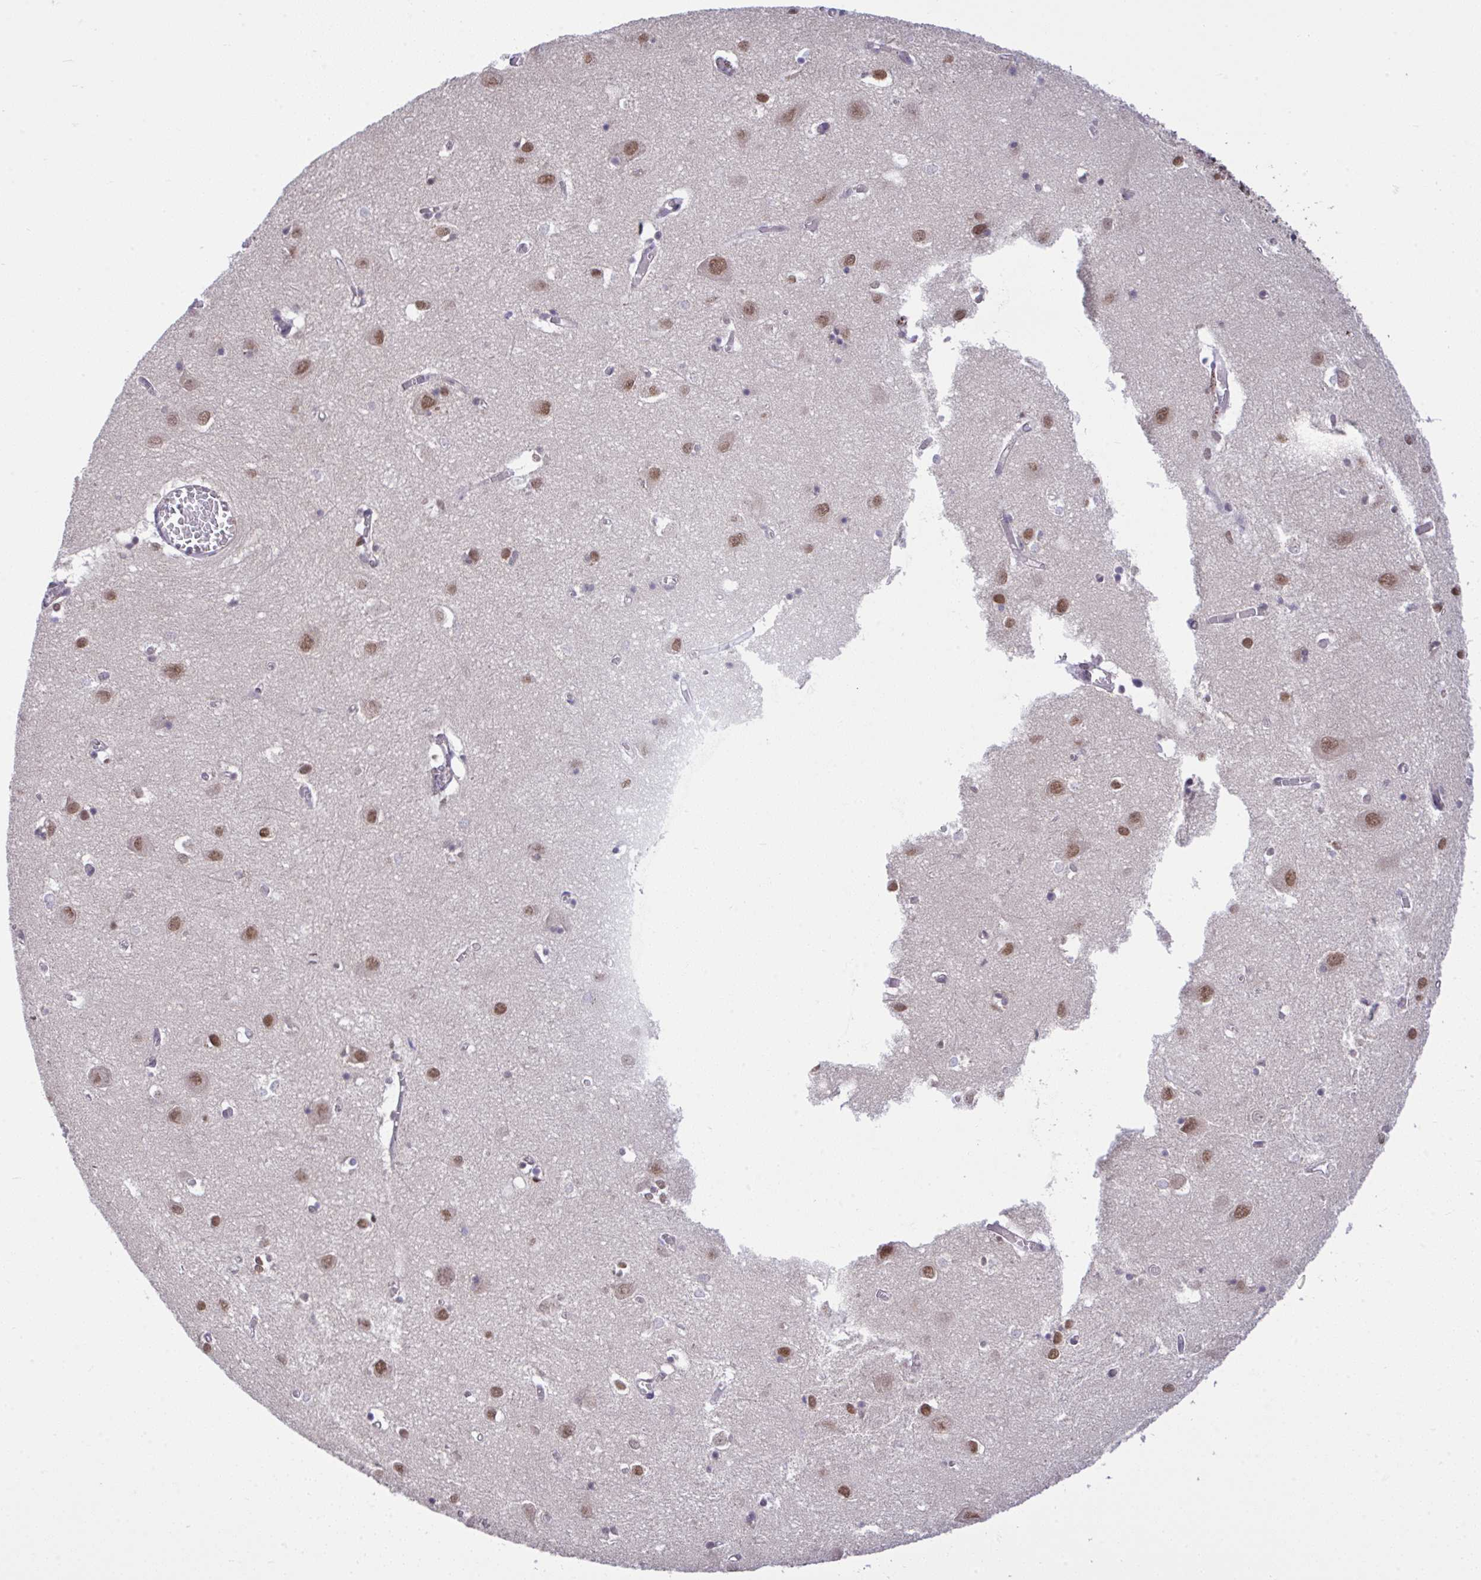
{"staining": {"intensity": "negative", "quantity": "none", "location": "none"}, "tissue": "cerebral cortex", "cell_type": "Endothelial cells", "image_type": "normal", "snomed": [{"axis": "morphology", "description": "Normal tissue, NOS"}, {"axis": "topography", "description": "Cerebral cortex"}], "caption": "Human cerebral cortex stained for a protein using IHC demonstrates no positivity in endothelial cells.", "gene": "C9orf64", "patient": {"sex": "male", "age": 70}}